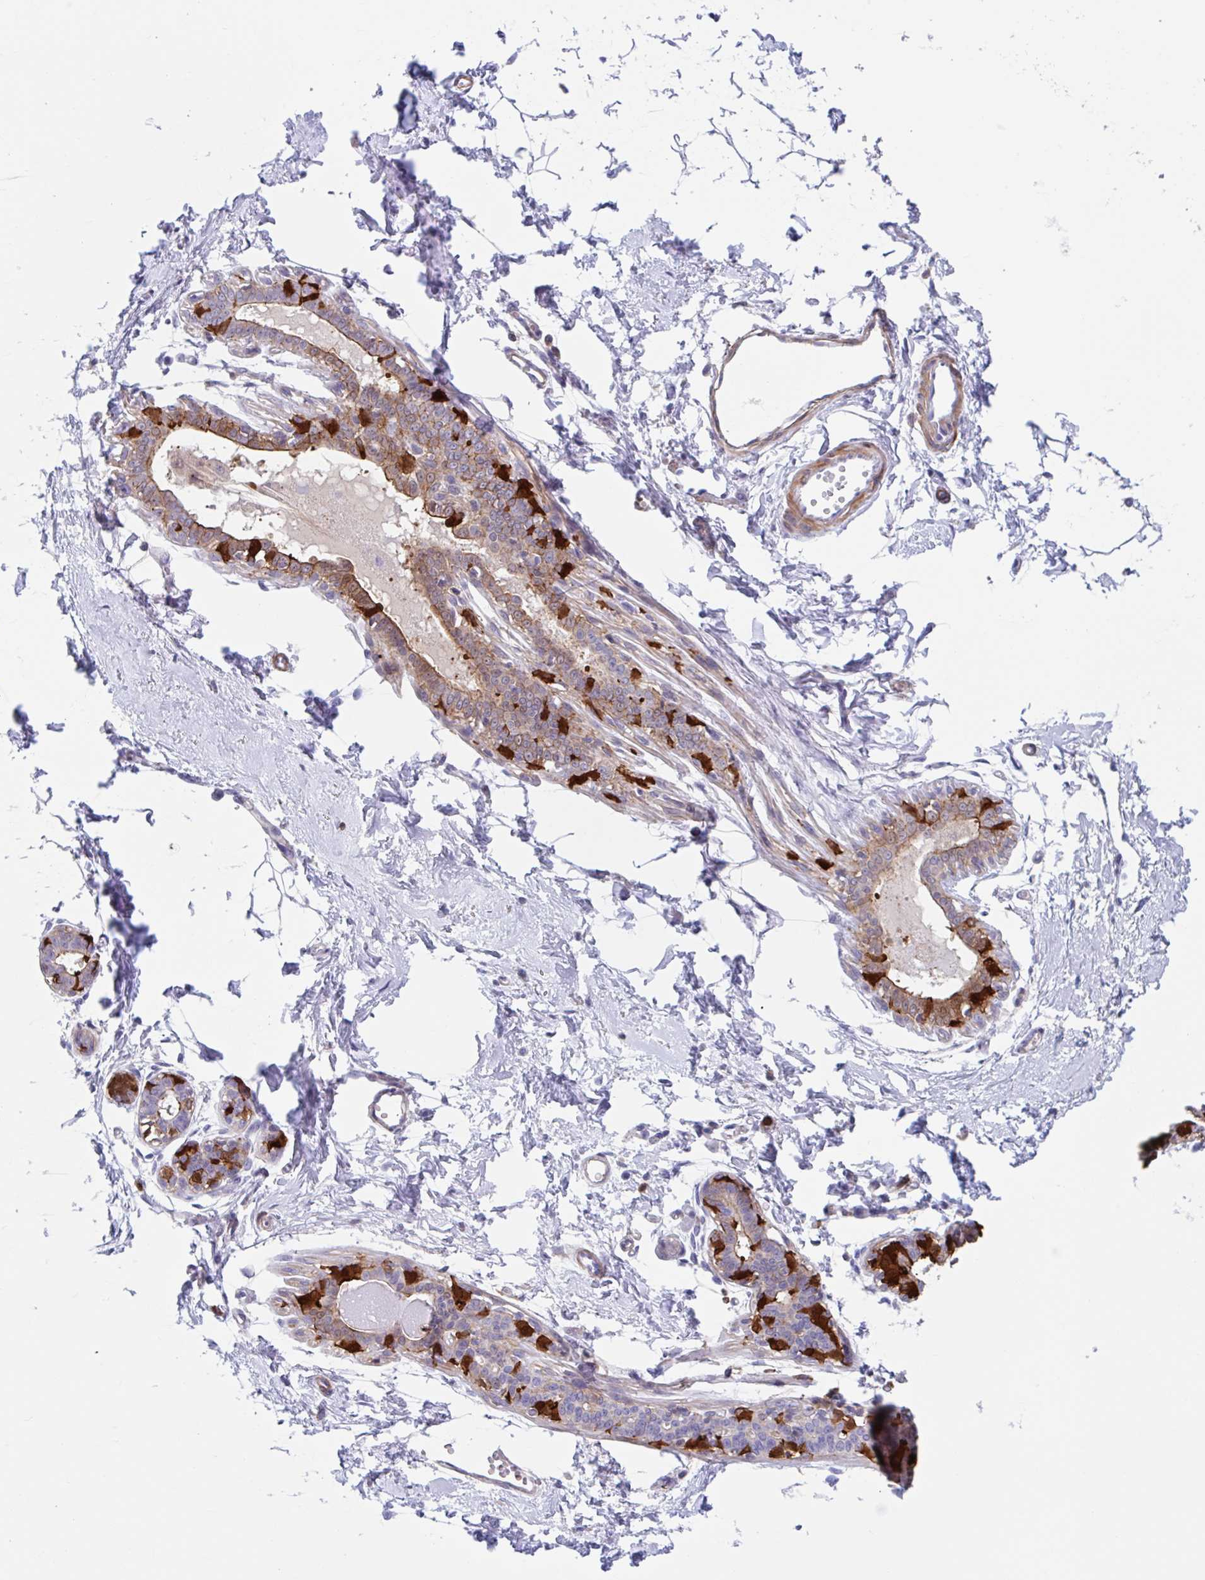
{"staining": {"intensity": "negative", "quantity": "none", "location": "none"}, "tissue": "breast", "cell_type": "Adipocytes", "image_type": "normal", "snomed": [{"axis": "morphology", "description": "Normal tissue, NOS"}, {"axis": "topography", "description": "Breast"}], "caption": "The image reveals no staining of adipocytes in unremarkable breast. The staining is performed using DAB (3,3'-diaminobenzidine) brown chromogen with nuclei counter-stained in using hematoxylin.", "gene": "EFHD1", "patient": {"sex": "female", "age": 45}}